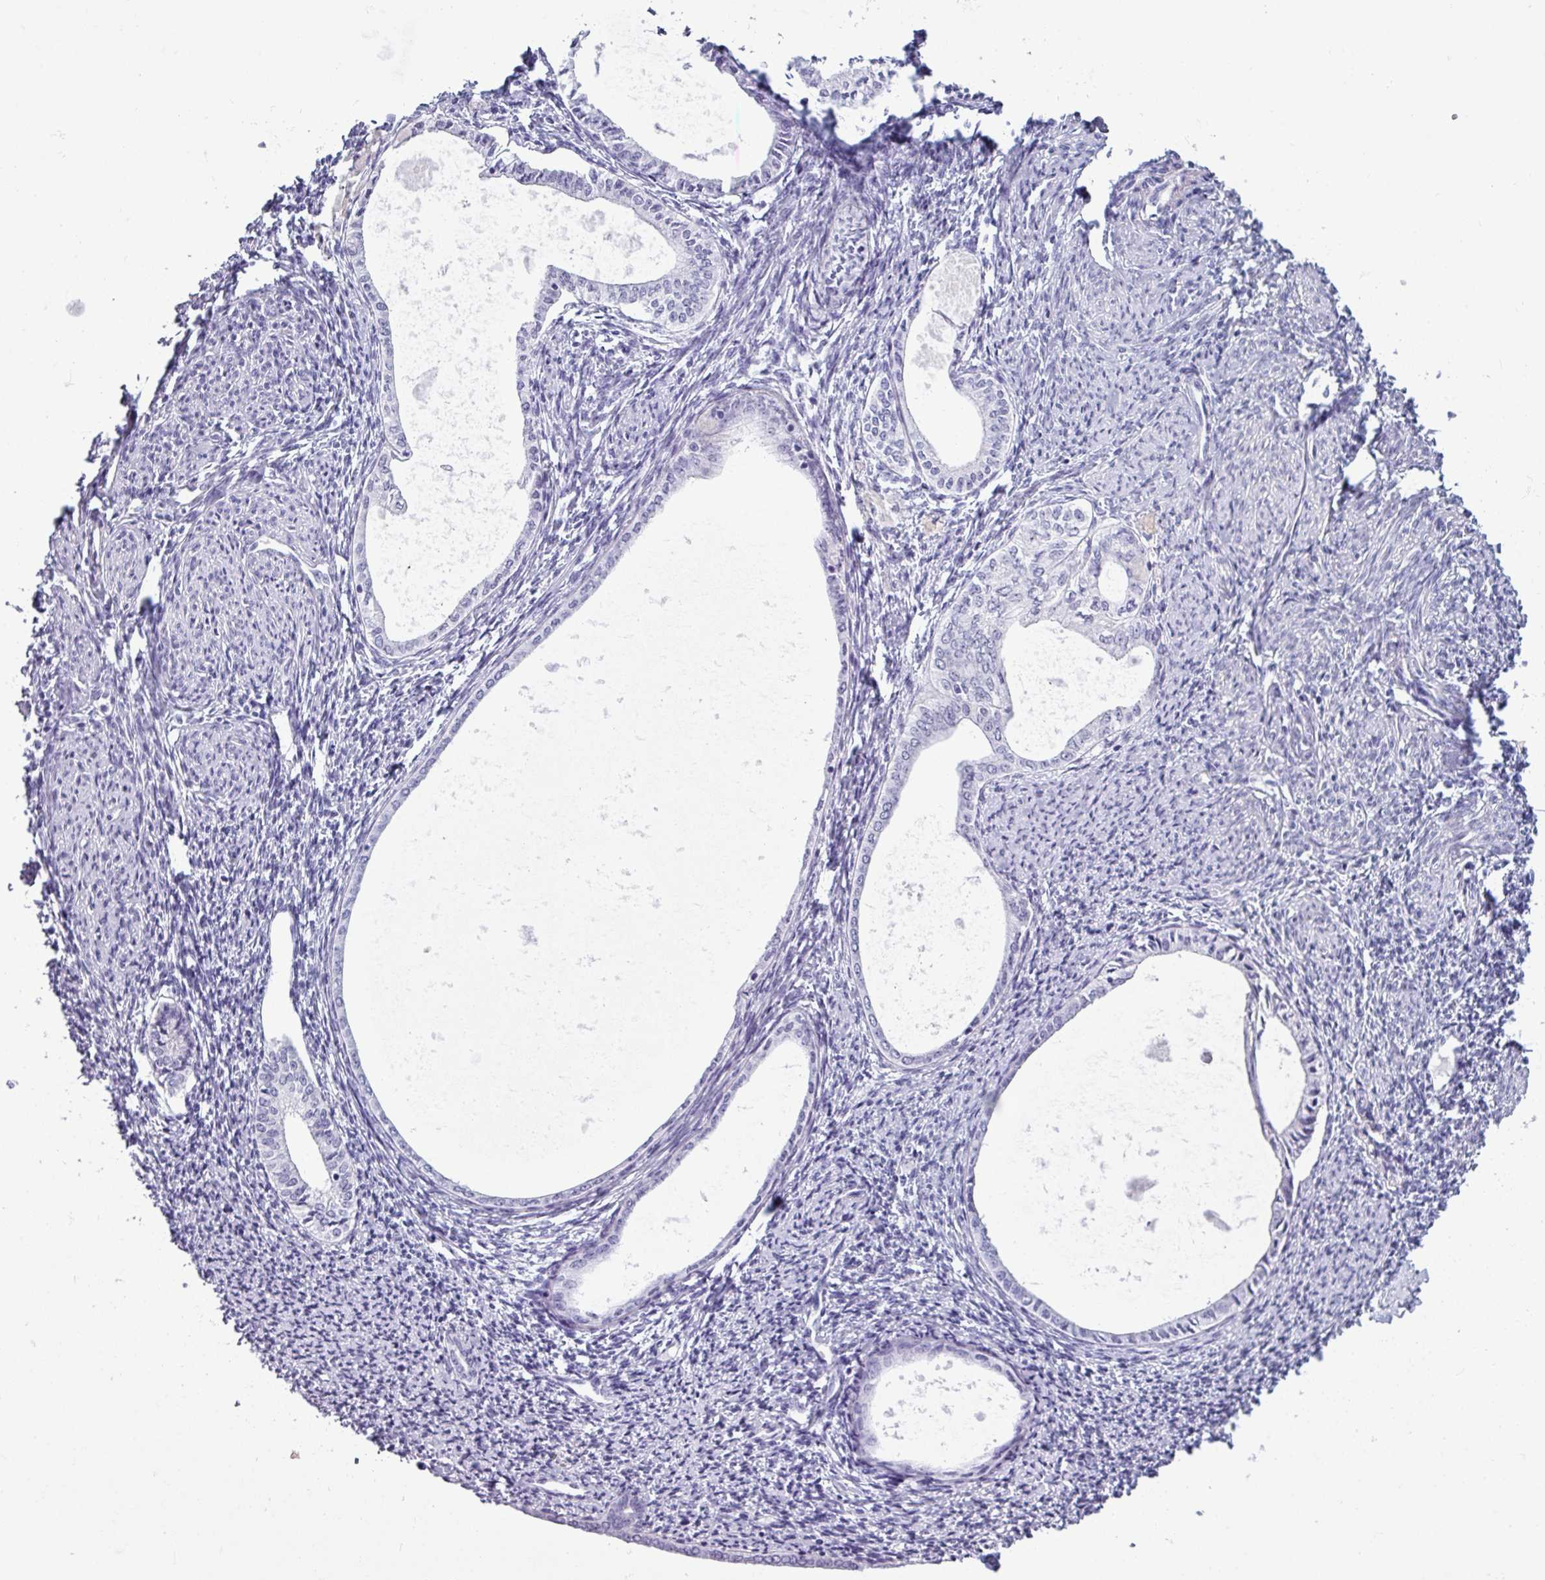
{"staining": {"intensity": "negative", "quantity": "none", "location": "none"}, "tissue": "endometrium", "cell_type": "Cells in endometrial stroma", "image_type": "normal", "snomed": [{"axis": "morphology", "description": "Normal tissue, NOS"}, {"axis": "topography", "description": "Endometrium"}], "caption": "DAB immunohistochemical staining of normal endometrium exhibits no significant expression in cells in endometrial stroma. (Brightfield microscopy of DAB IHC at high magnification).", "gene": "SLC26A9", "patient": {"sex": "female", "age": 63}}